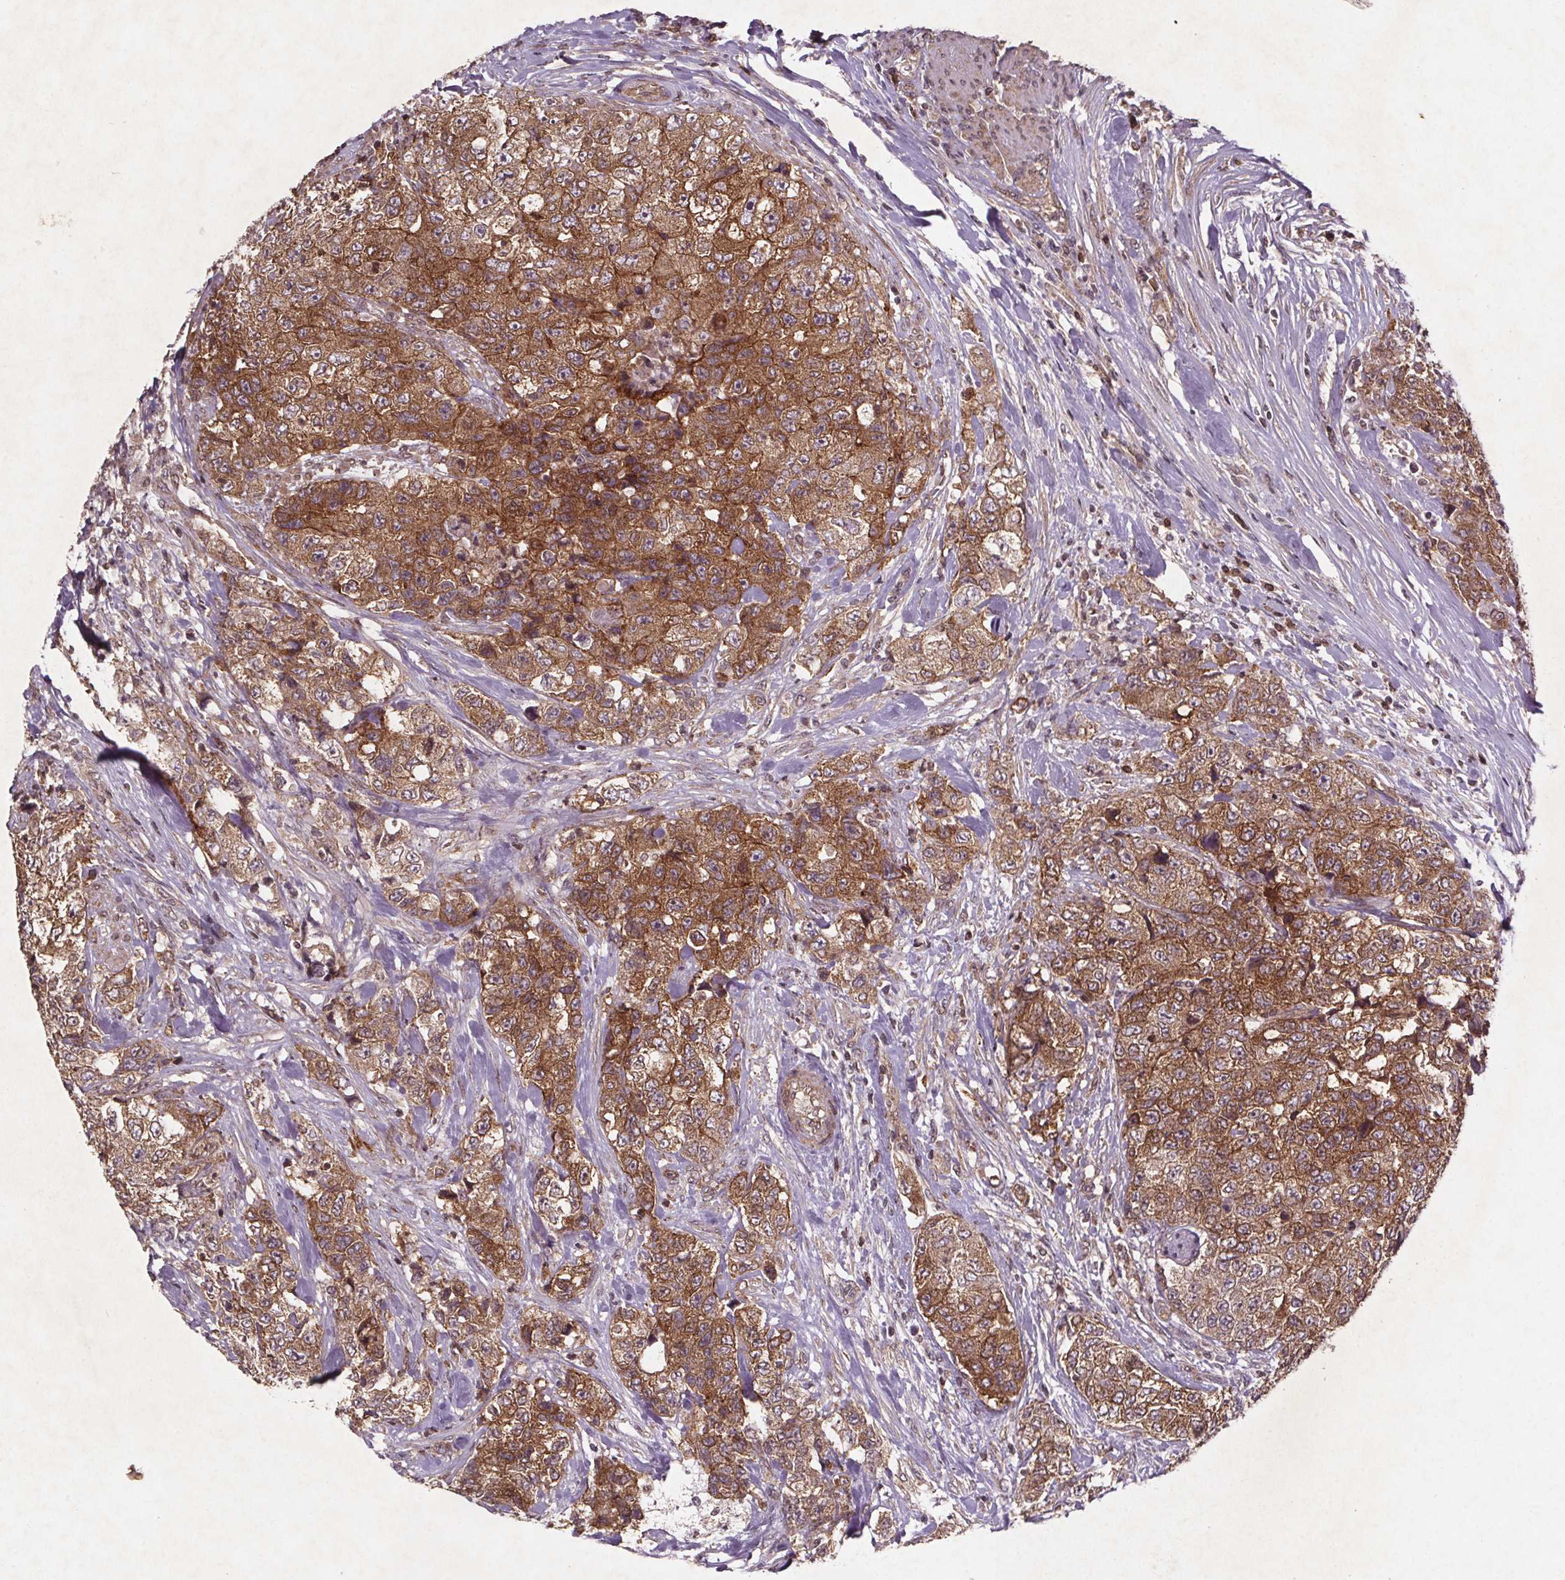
{"staining": {"intensity": "strong", "quantity": ">75%", "location": "cytoplasmic/membranous"}, "tissue": "urothelial cancer", "cell_type": "Tumor cells", "image_type": "cancer", "snomed": [{"axis": "morphology", "description": "Urothelial carcinoma, High grade"}, {"axis": "topography", "description": "Urinary bladder"}], "caption": "Immunohistochemical staining of human urothelial cancer displays strong cytoplasmic/membranous protein positivity in approximately >75% of tumor cells. The staining was performed using DAB (3,3'-diaminobenzidine) to visualize the protein expression in brown, while the nuclei were stained in blue with hematoxylin (Magnification: 20x).", "gene": "STRN3", "patient": {"sex": "female", "age": 78}}